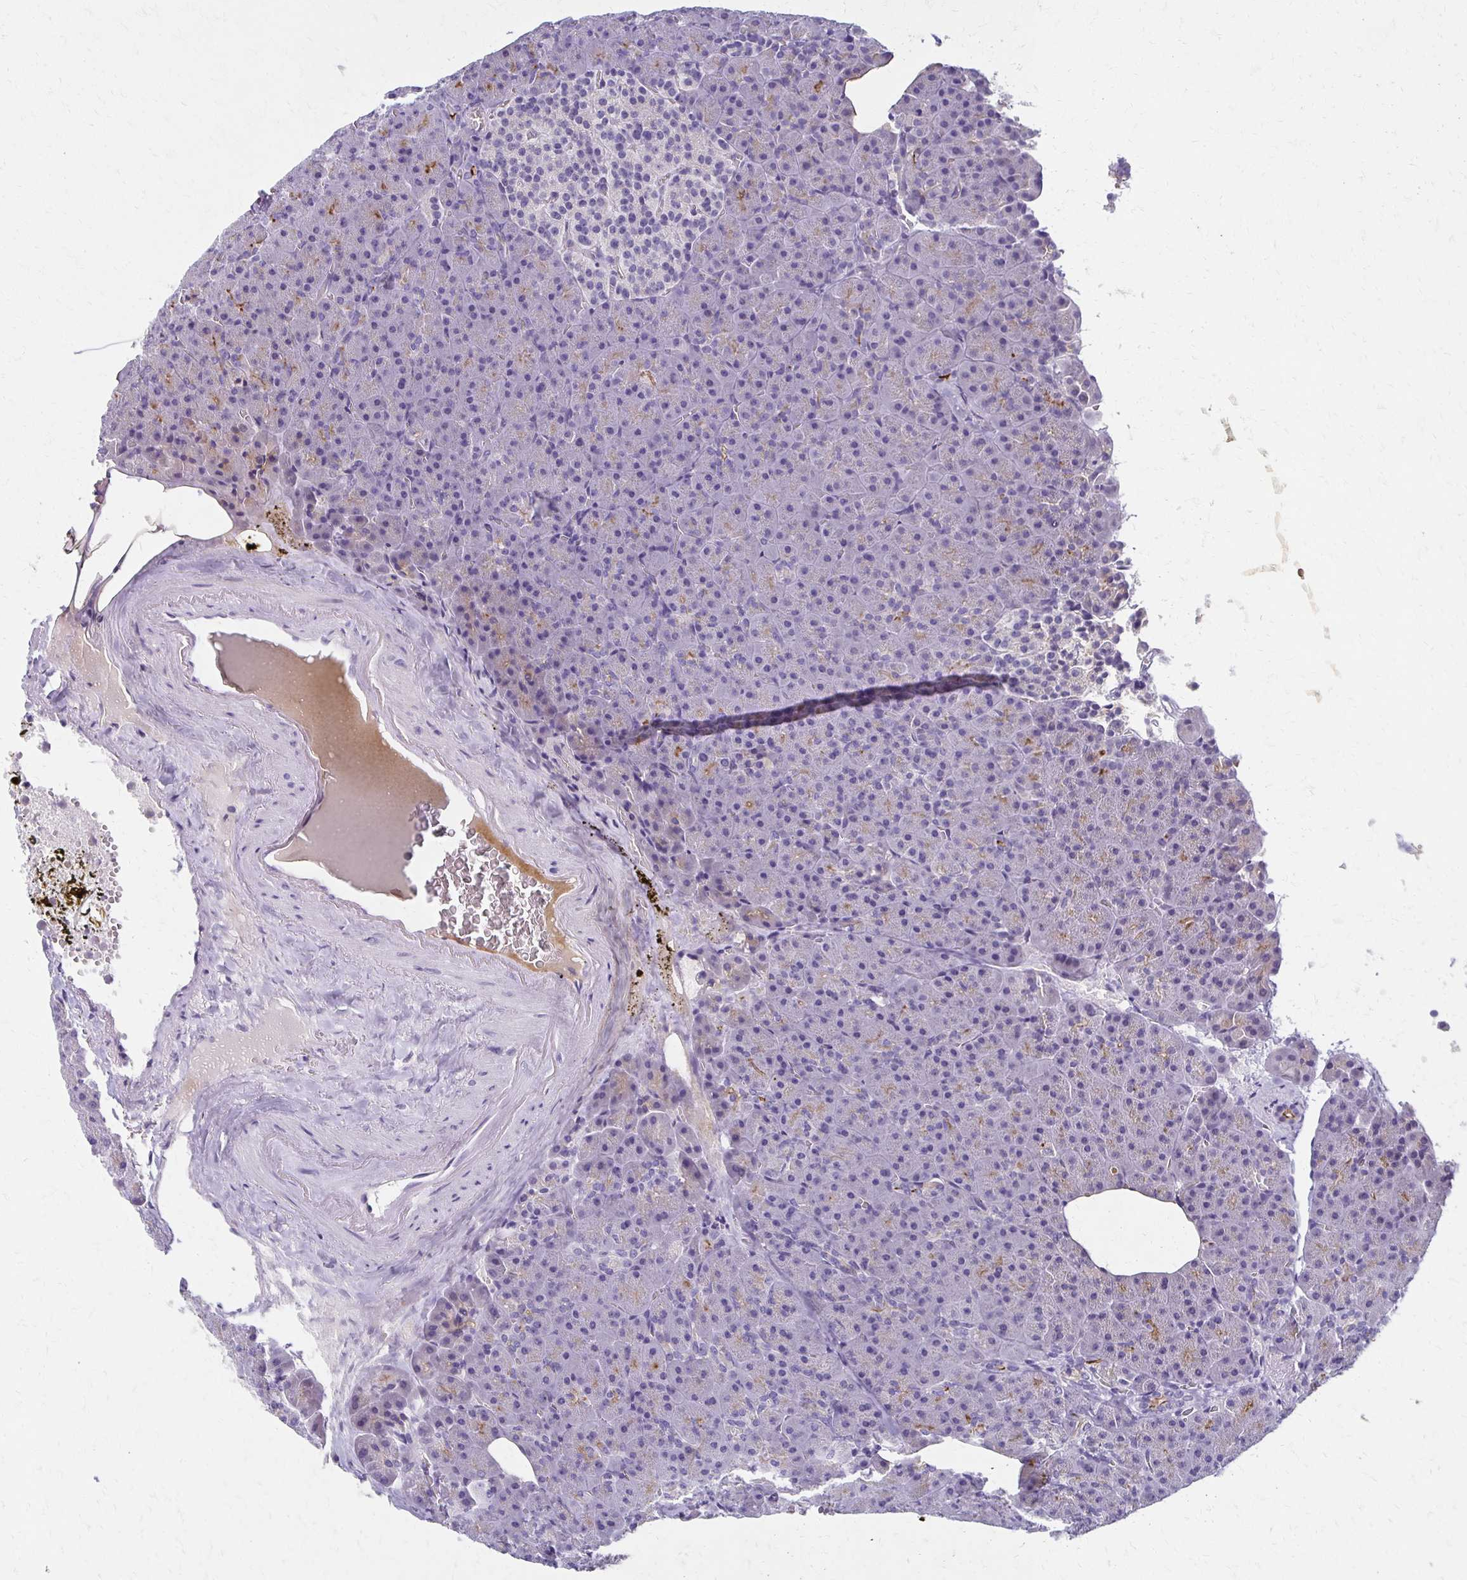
{"staining": {"intensity": "moderate", "quantity": "<25%", "location": "cytoplasmic/membranous"}, "tissue": "pancreas", "cell_type": "Exocrine glandular cells", "image_type": "normal", "snomed": [{"axis": "morphology", "description": "Normal tissue, NOS"}, {"axis": "topography", "description": "Pancreas"}], "caption": "A brown stain highlights moderate cytoplasmic/membranous staining of a protein in exocrine glandular cells of benign pancreas. The protein is stained brown, and the nuclei are stained in blue (DAB (3,3'-diaminobenzidine) IHC with brightfield microscopy, high magnification).", "gene": "BBS12", "patient": {"sex": "female", "age": 74}}